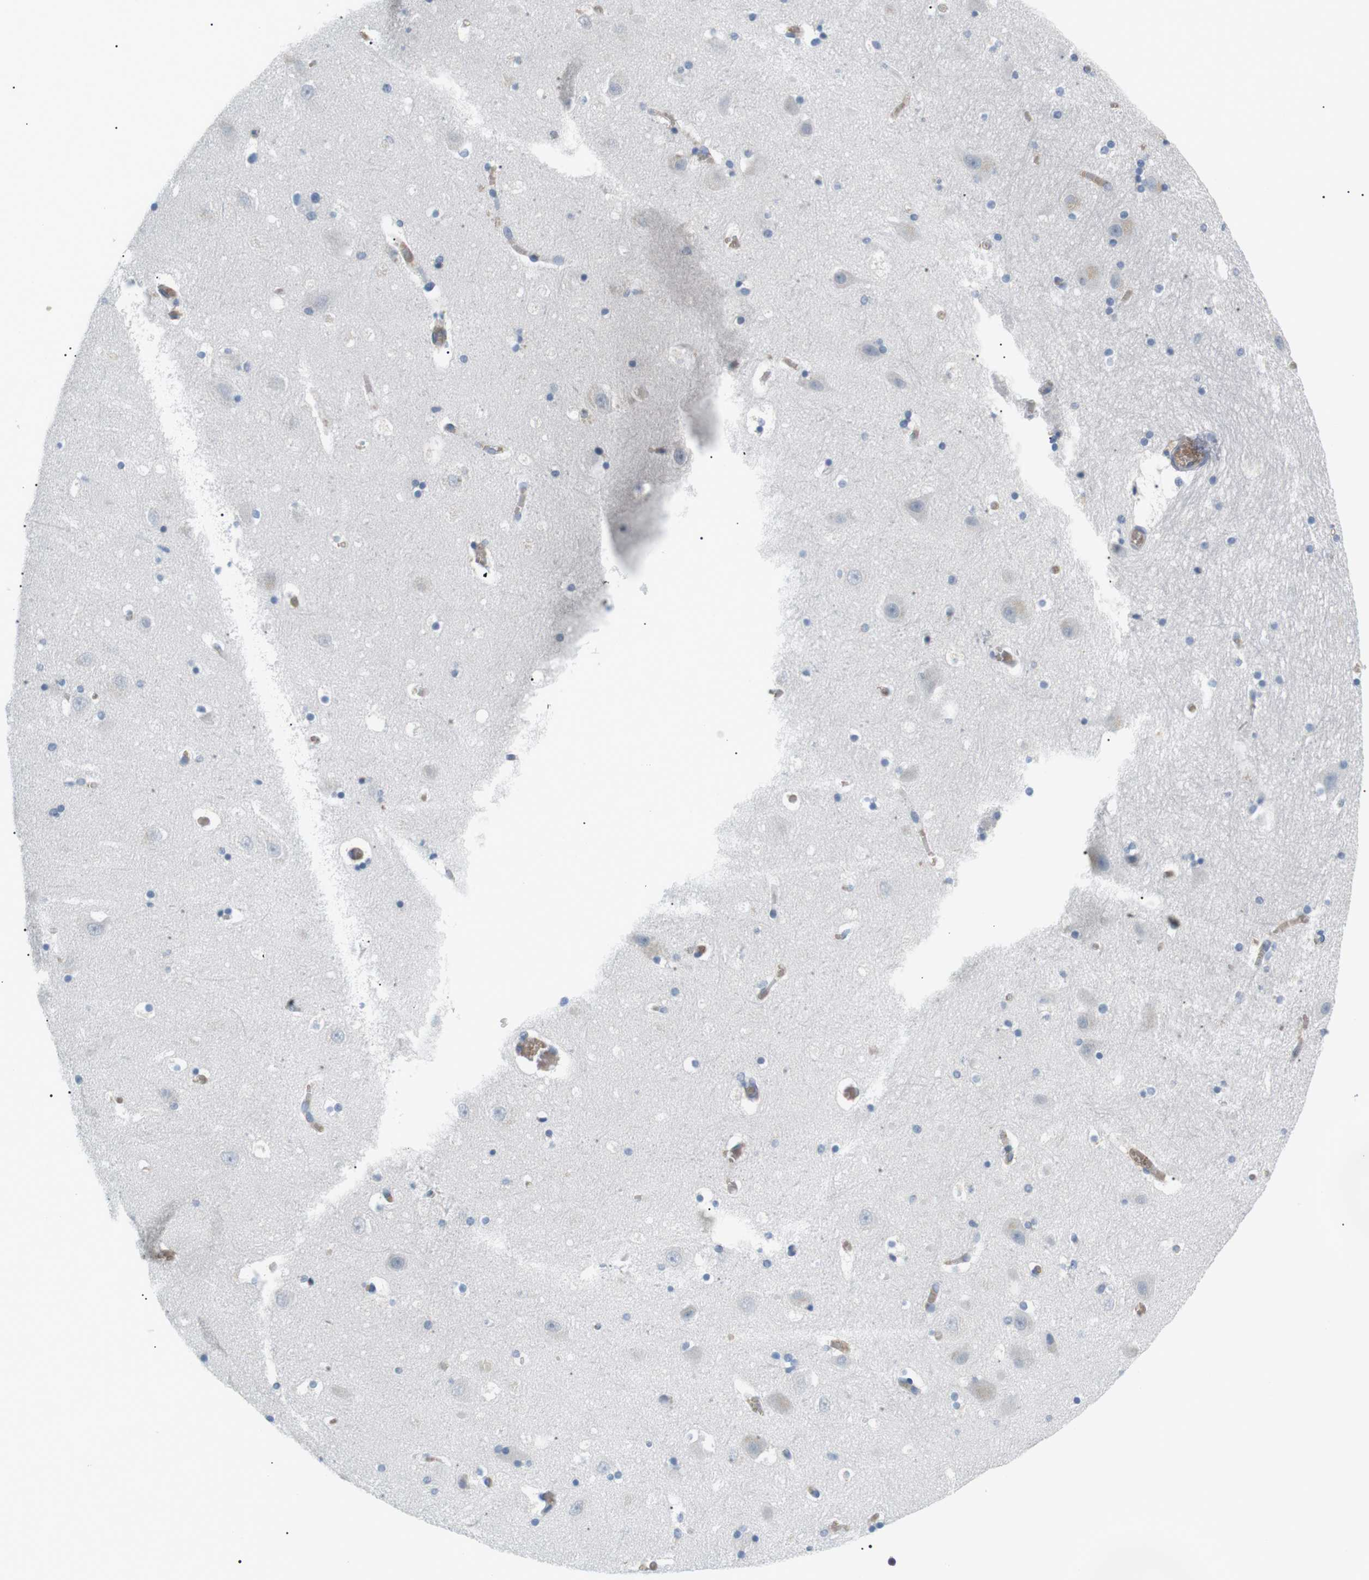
{"staining": {"intensity": "negative", "quantity": "none", "location": "none"}, "tissue": "hippocampus", "cell_type": "Glial cells", "image_type": "normal", "snomed": [{"axis": "morphology", "description": "Normal tissue, NOS"}, {"axis": "topography", "description": "Hippocampus"}], "caption": "DAB (3,3'-diaminobenzidine) immunohistochemical staining of unremarkable human hippocampus displays no significant expression in glial cells.", "gene": "ADCY10", "patient": {"sex": "male", "age": 45}}